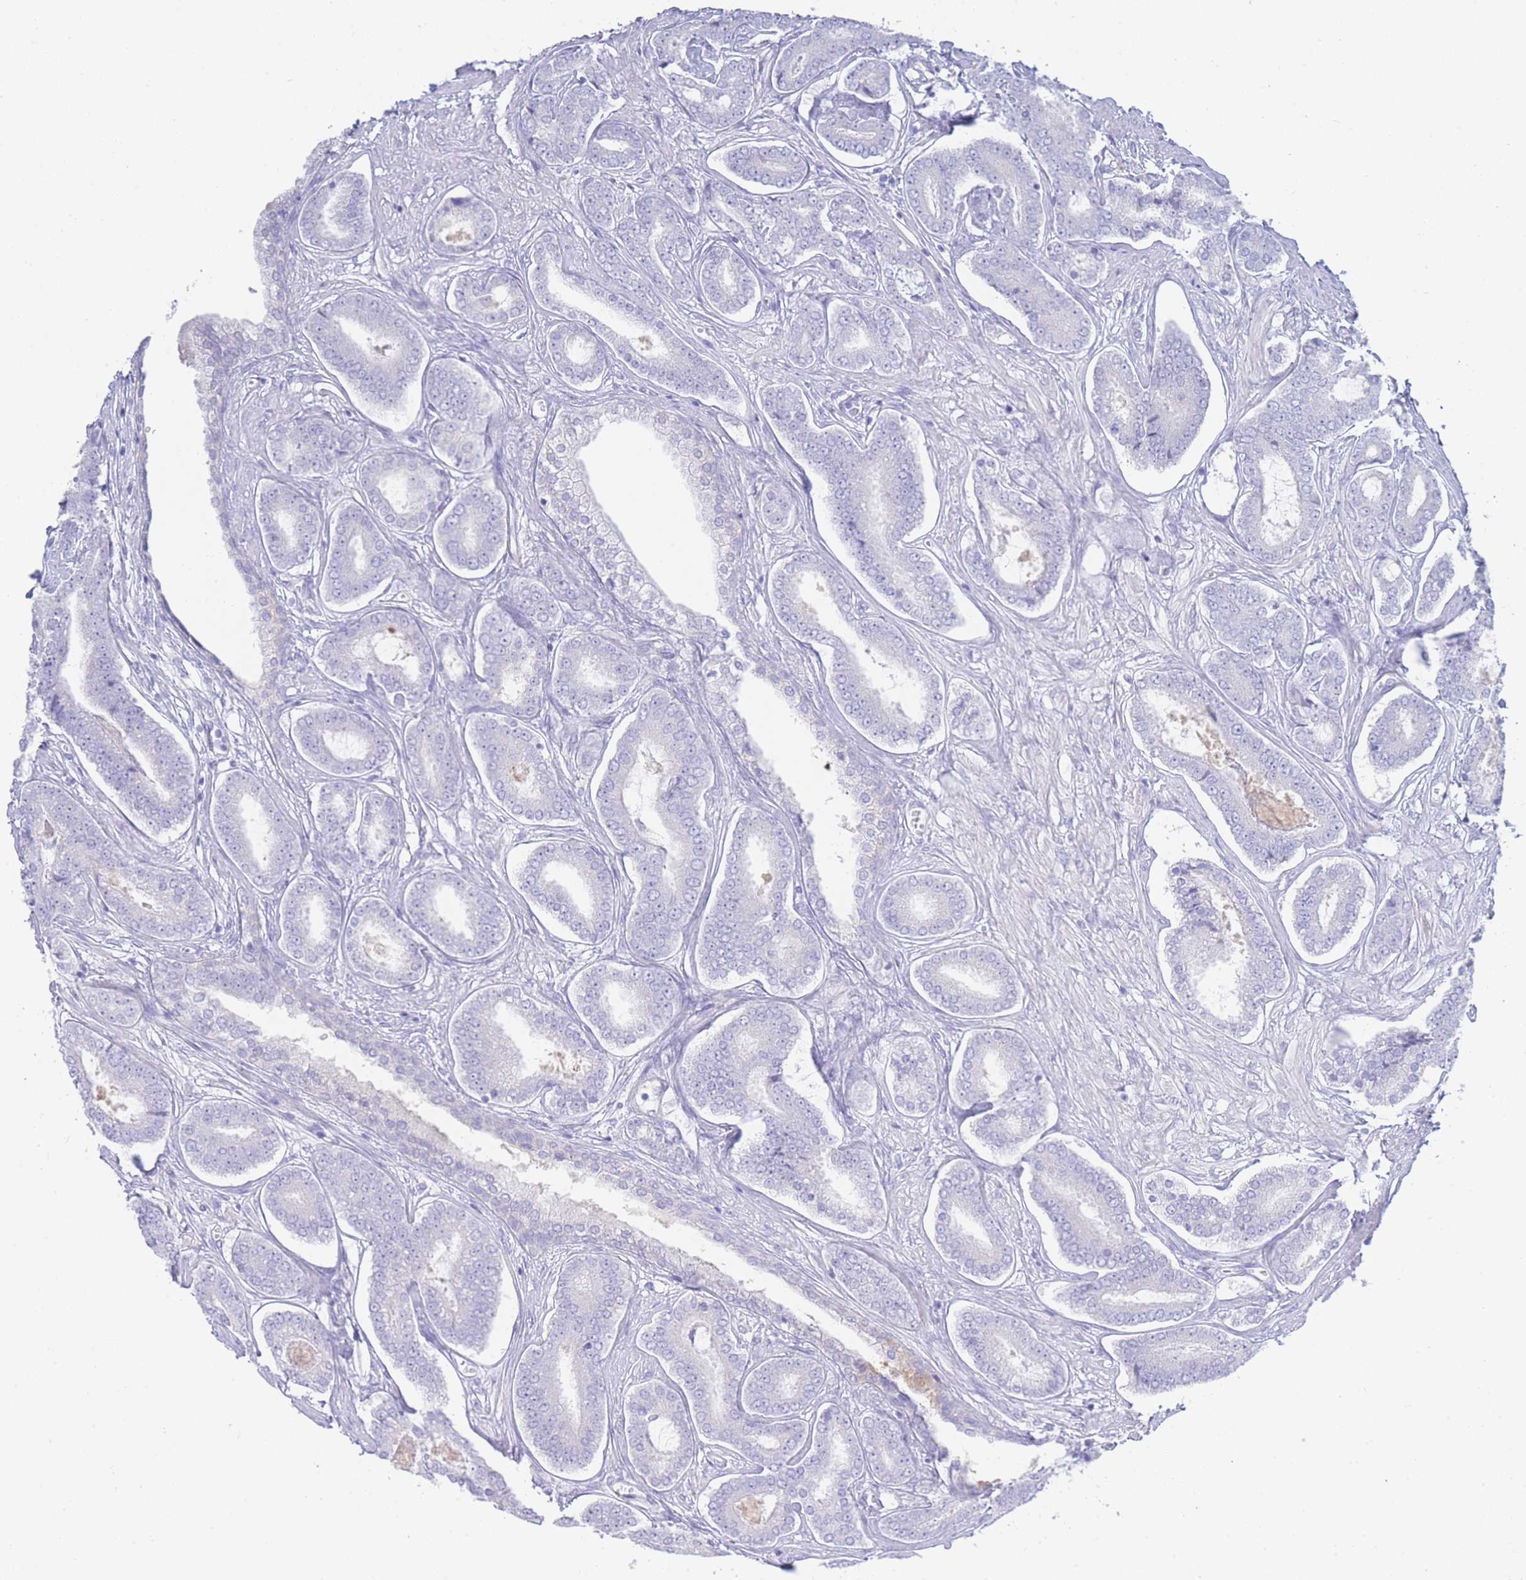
{"staining": {"intensity": "negative", "quantity": "none", "location": "none"}, "tissue": "prostate cancer", "cell_type": "Tumor cells", "image_type": "cancer", "snomed": [{"axis": "morphology", "description": "Adenocarcinoma, NOS"}, {"axis": "topography", "description": "Prostate and seminal vesicle, NOS"}], "caption": "The immunohistochemistry (IHC) micrograph has no significant staining in tumor cells of prostate cancer tissue.", "gene": "LRRC37A", "patient": {"sex": "male", "age": 76}}